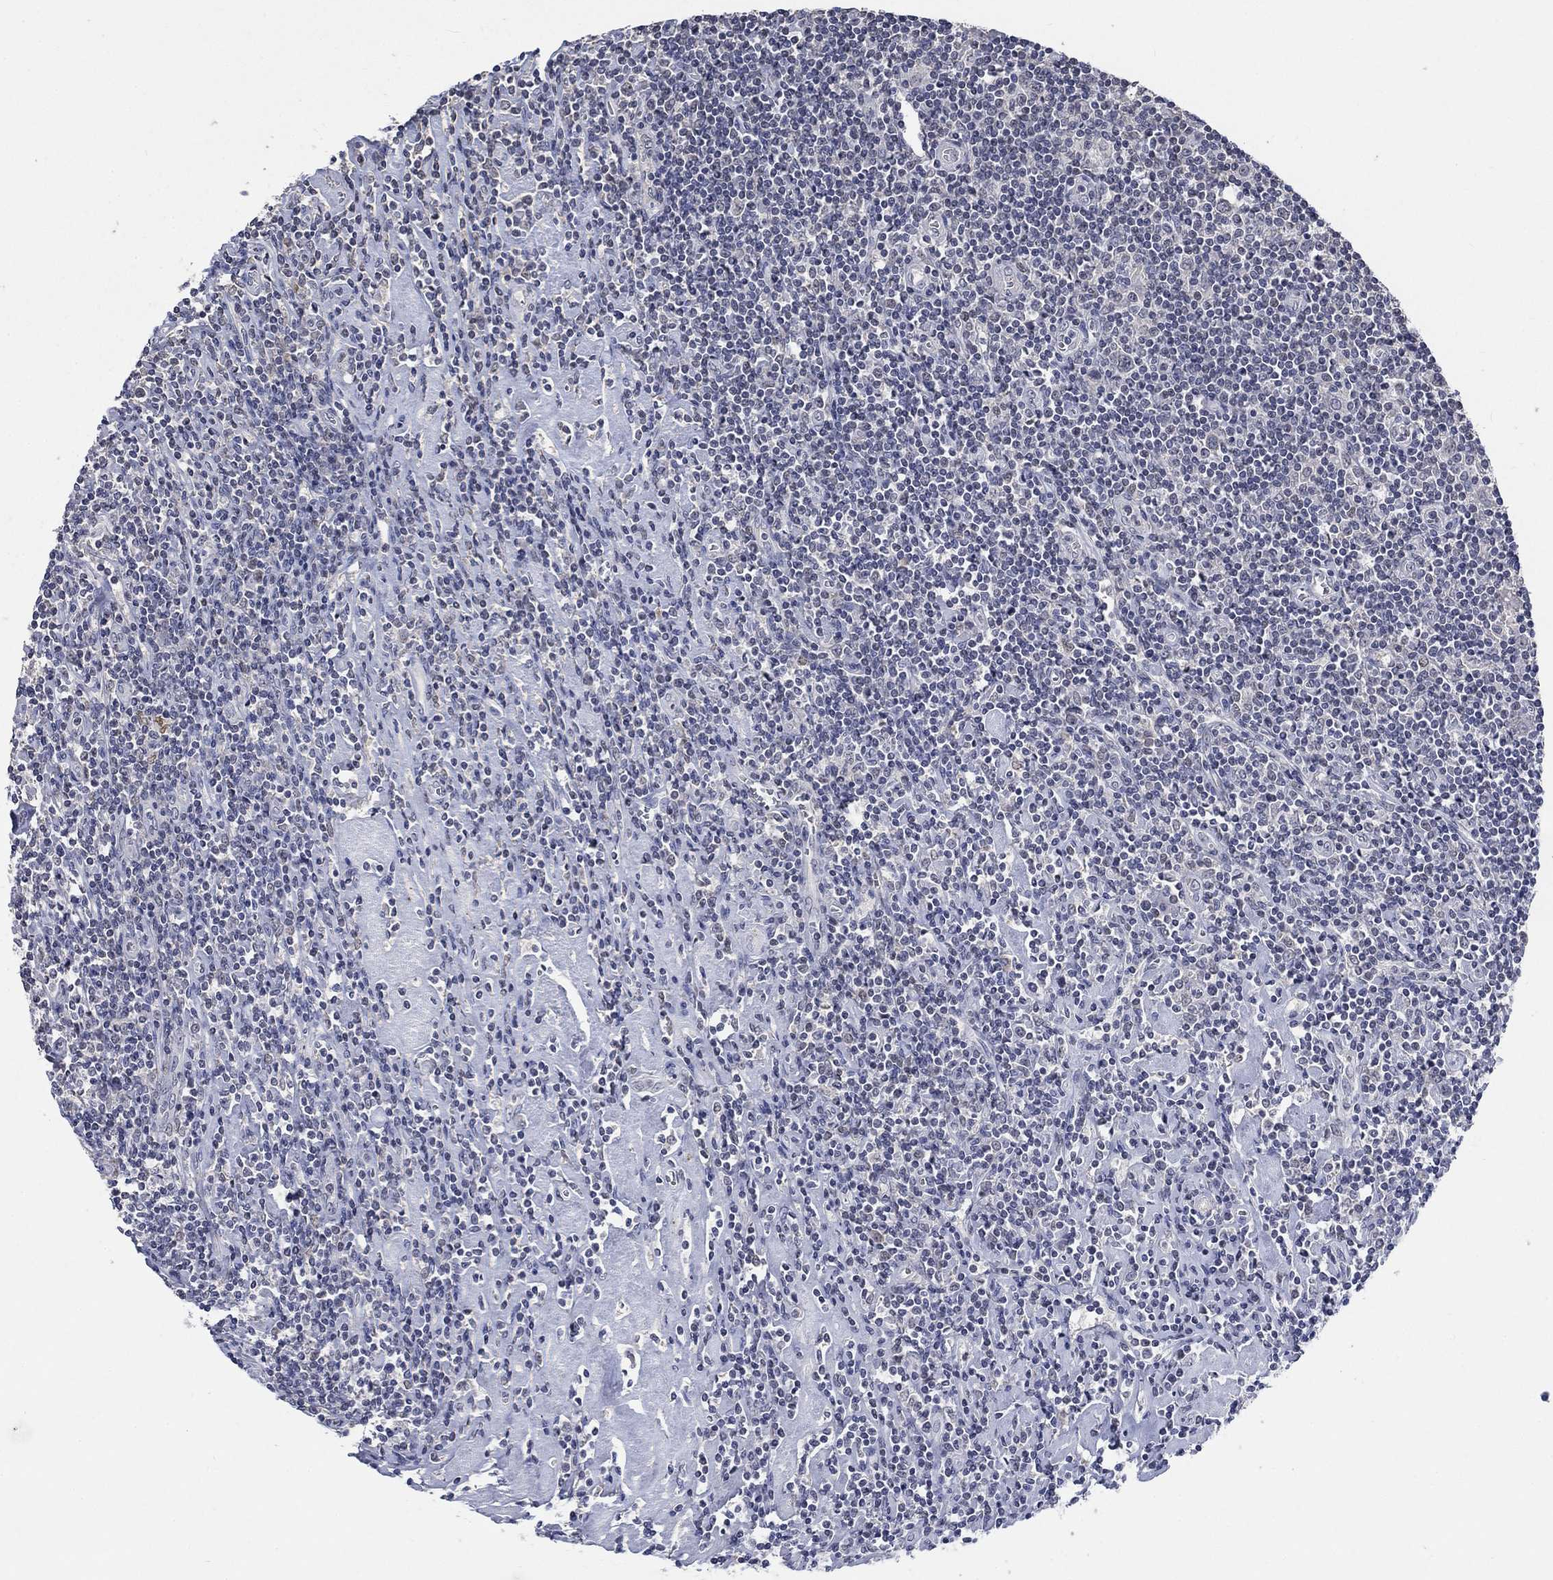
{"staining": {"intensity": "negative", "quantity": "none", "location": "none"}, "tissue": "lymphoma", "cell_type": "Tumor cells", "image_type": "cancer", "snomed": [{"axis": "morphology", "description": "Hodgkin's disease, NOS"}, {"axis": "topography", "description": "Lymph node"}], "caption": "Lymphoma stained for a protein using immunohistochemistry reveals no positivity tumor cells.", "gene": "ZBTB18", "patient": {"sex": "male", "age": 40}}